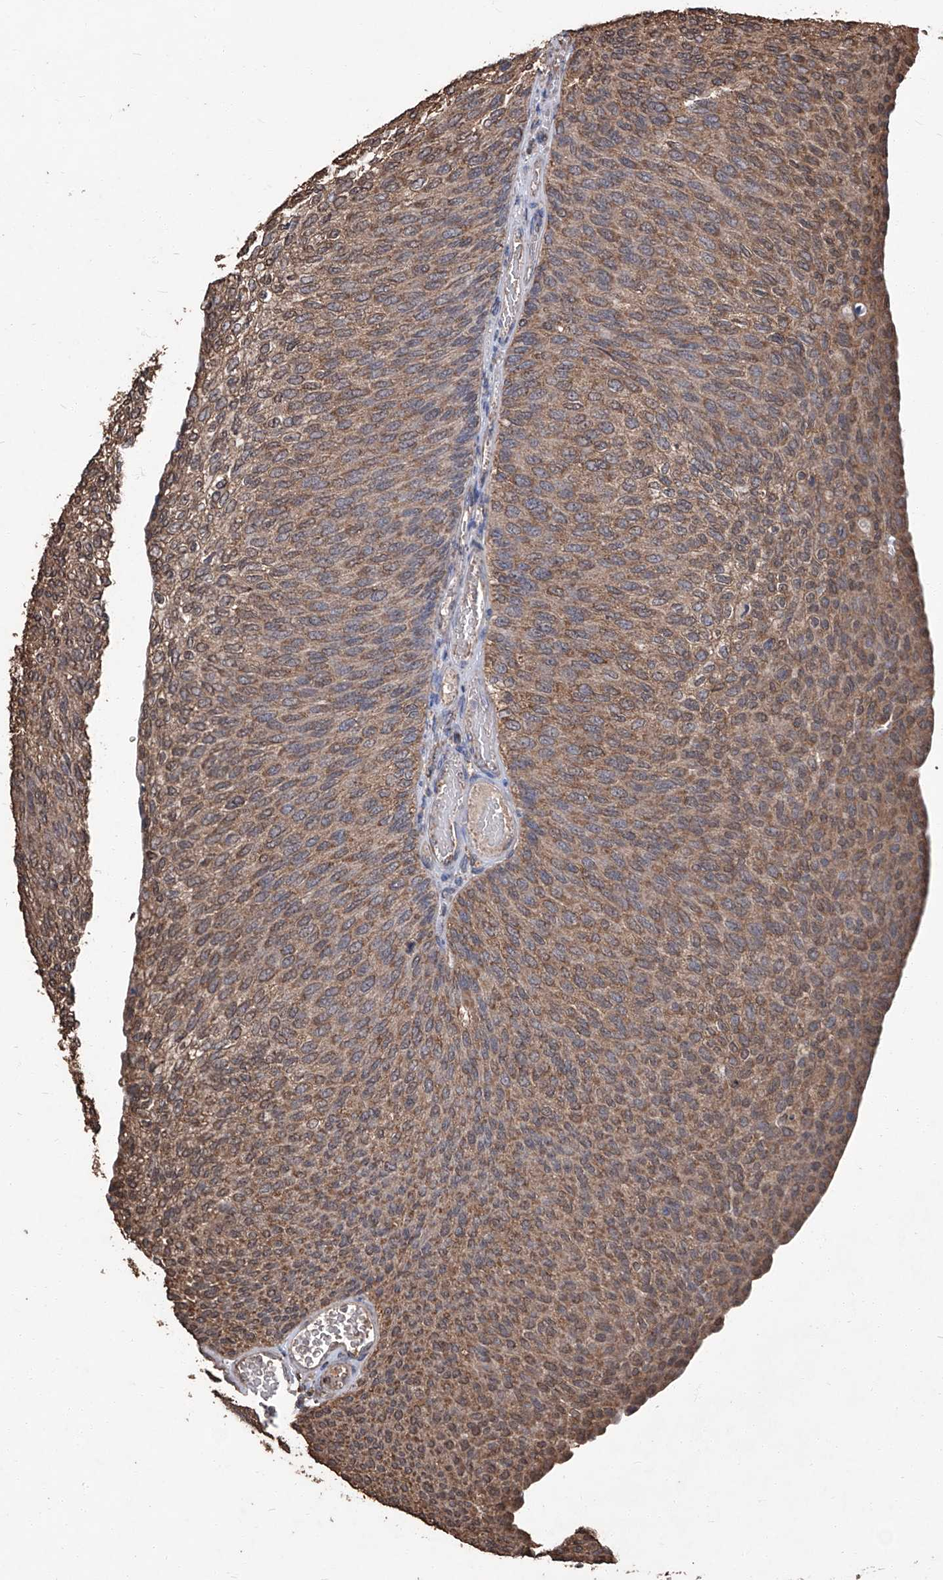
{"staining": {"intensity": "moderate", "quantity": ">75%", "location": "cytoplasmic/membranous"}, "tissue": "urothelial cancer", "cell_type": "Tumor cells", "image_type": "cancer", "snomed": [{"axis": "morphology", "description": "Urothelial carcinoma, Low grade"}, {"axis": "topography", "description": "Urinary bladder"}], "caption": "Low-grade urothelial carcinoma stained for a protein (brown) exhibits moderate cytoplasmic/membranous positive positivity in approximately >75% of tumor cells.", "gene": "STARD7", "patient": {"sex": "female", "age": 79}}